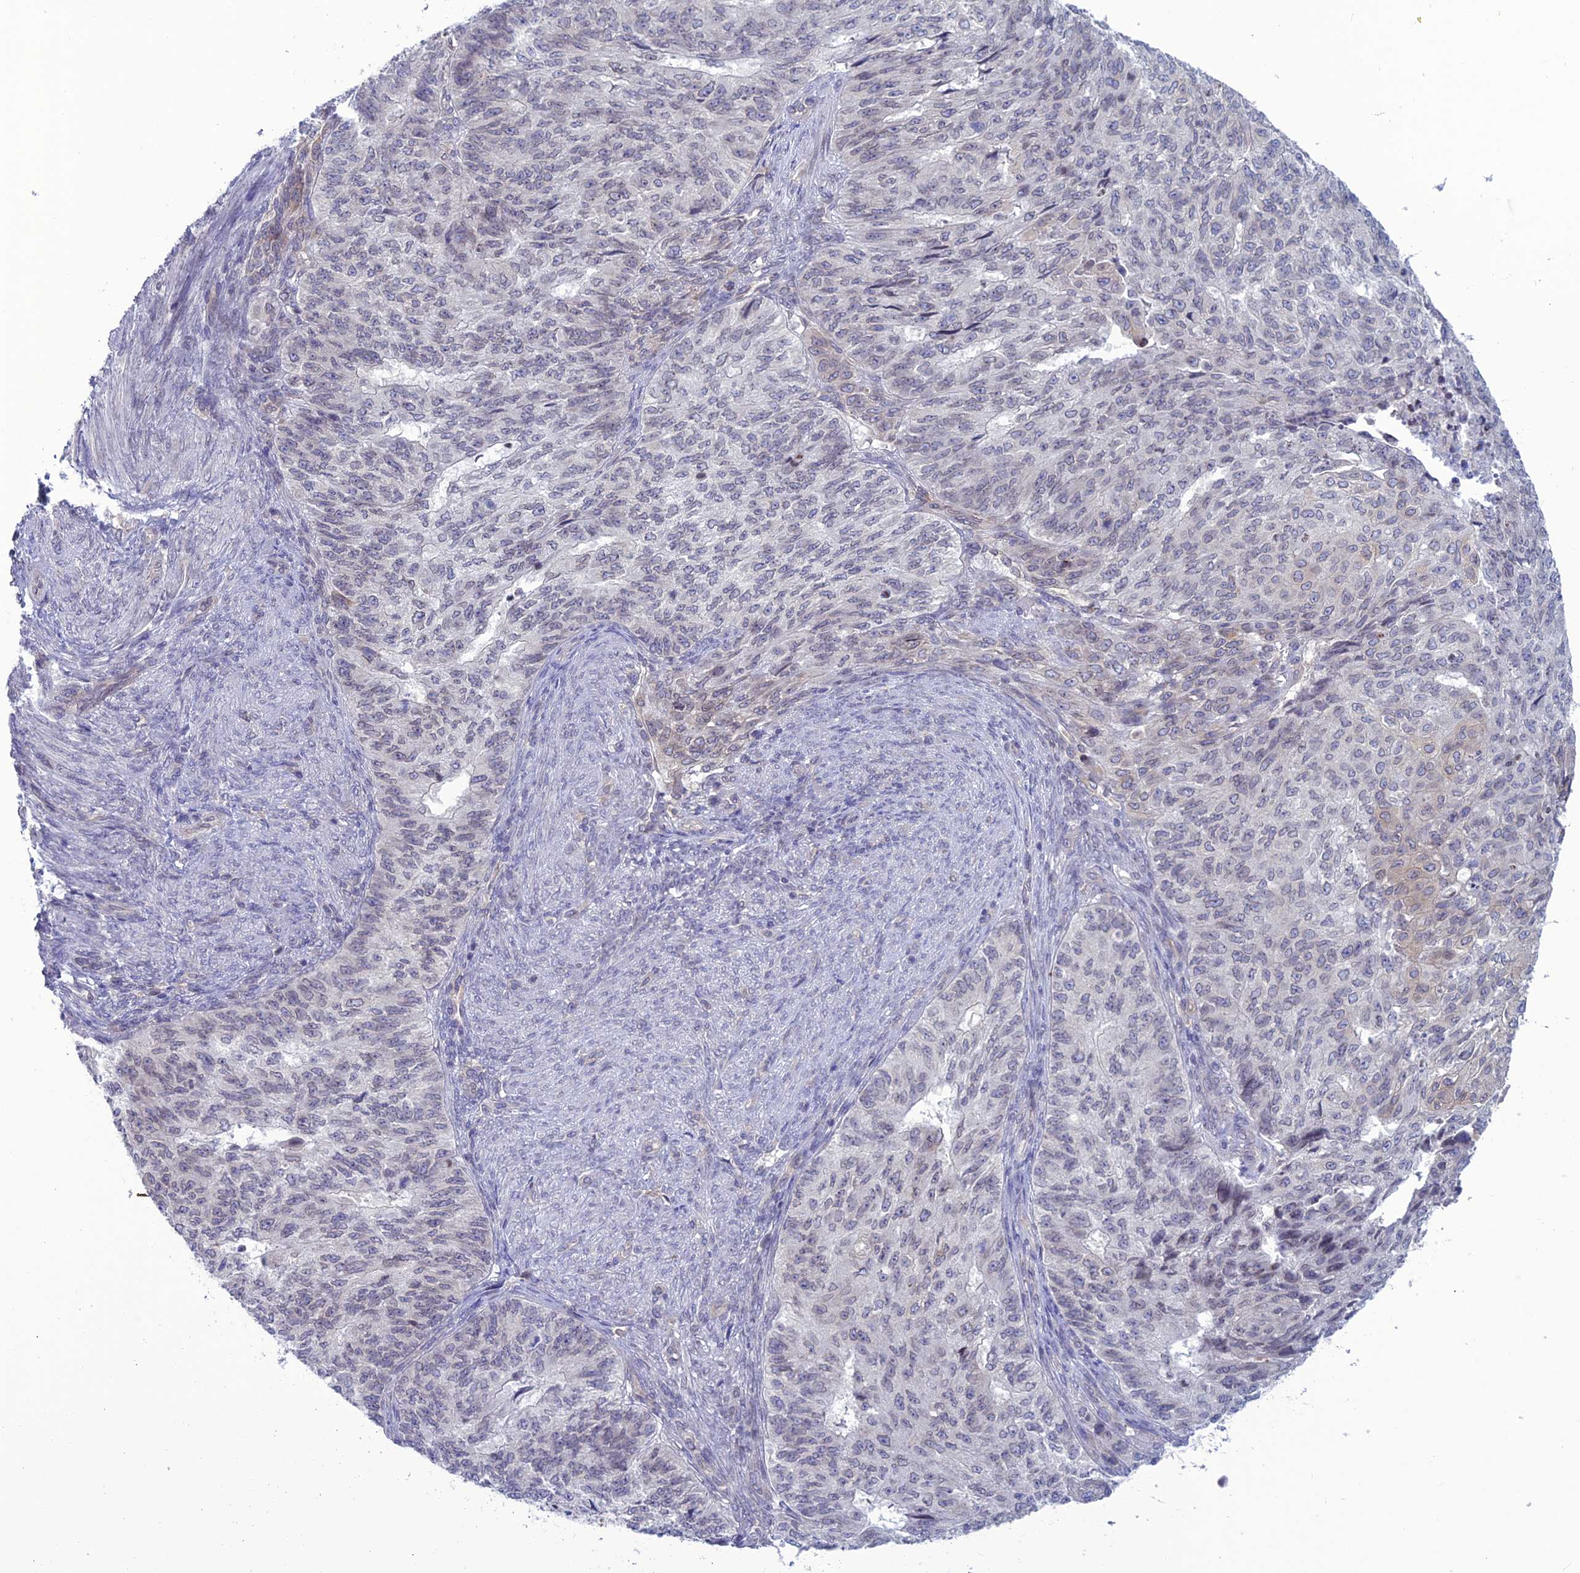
{"staining": {"intensity": "weak", "quantity": "<25%", "location": "nuclear"}, "tissue": "endometrial cancer", "cell_type": "Tumor cells", "image_type": "cancer", "snomed": [{"axis": "morphology", "description": "Adenocarcinoma, NOS"}, {"axis": "topography", "description": "Endometrium"}], "caption": "High magnification brightfield microscopy of endometrial cancer stained with DAB (brown) and counterstained with hematoxylin (blue): tumor cells show no significant expression.", "gene": "WDR46", "patient": {"sex": "female", "age": 32}}